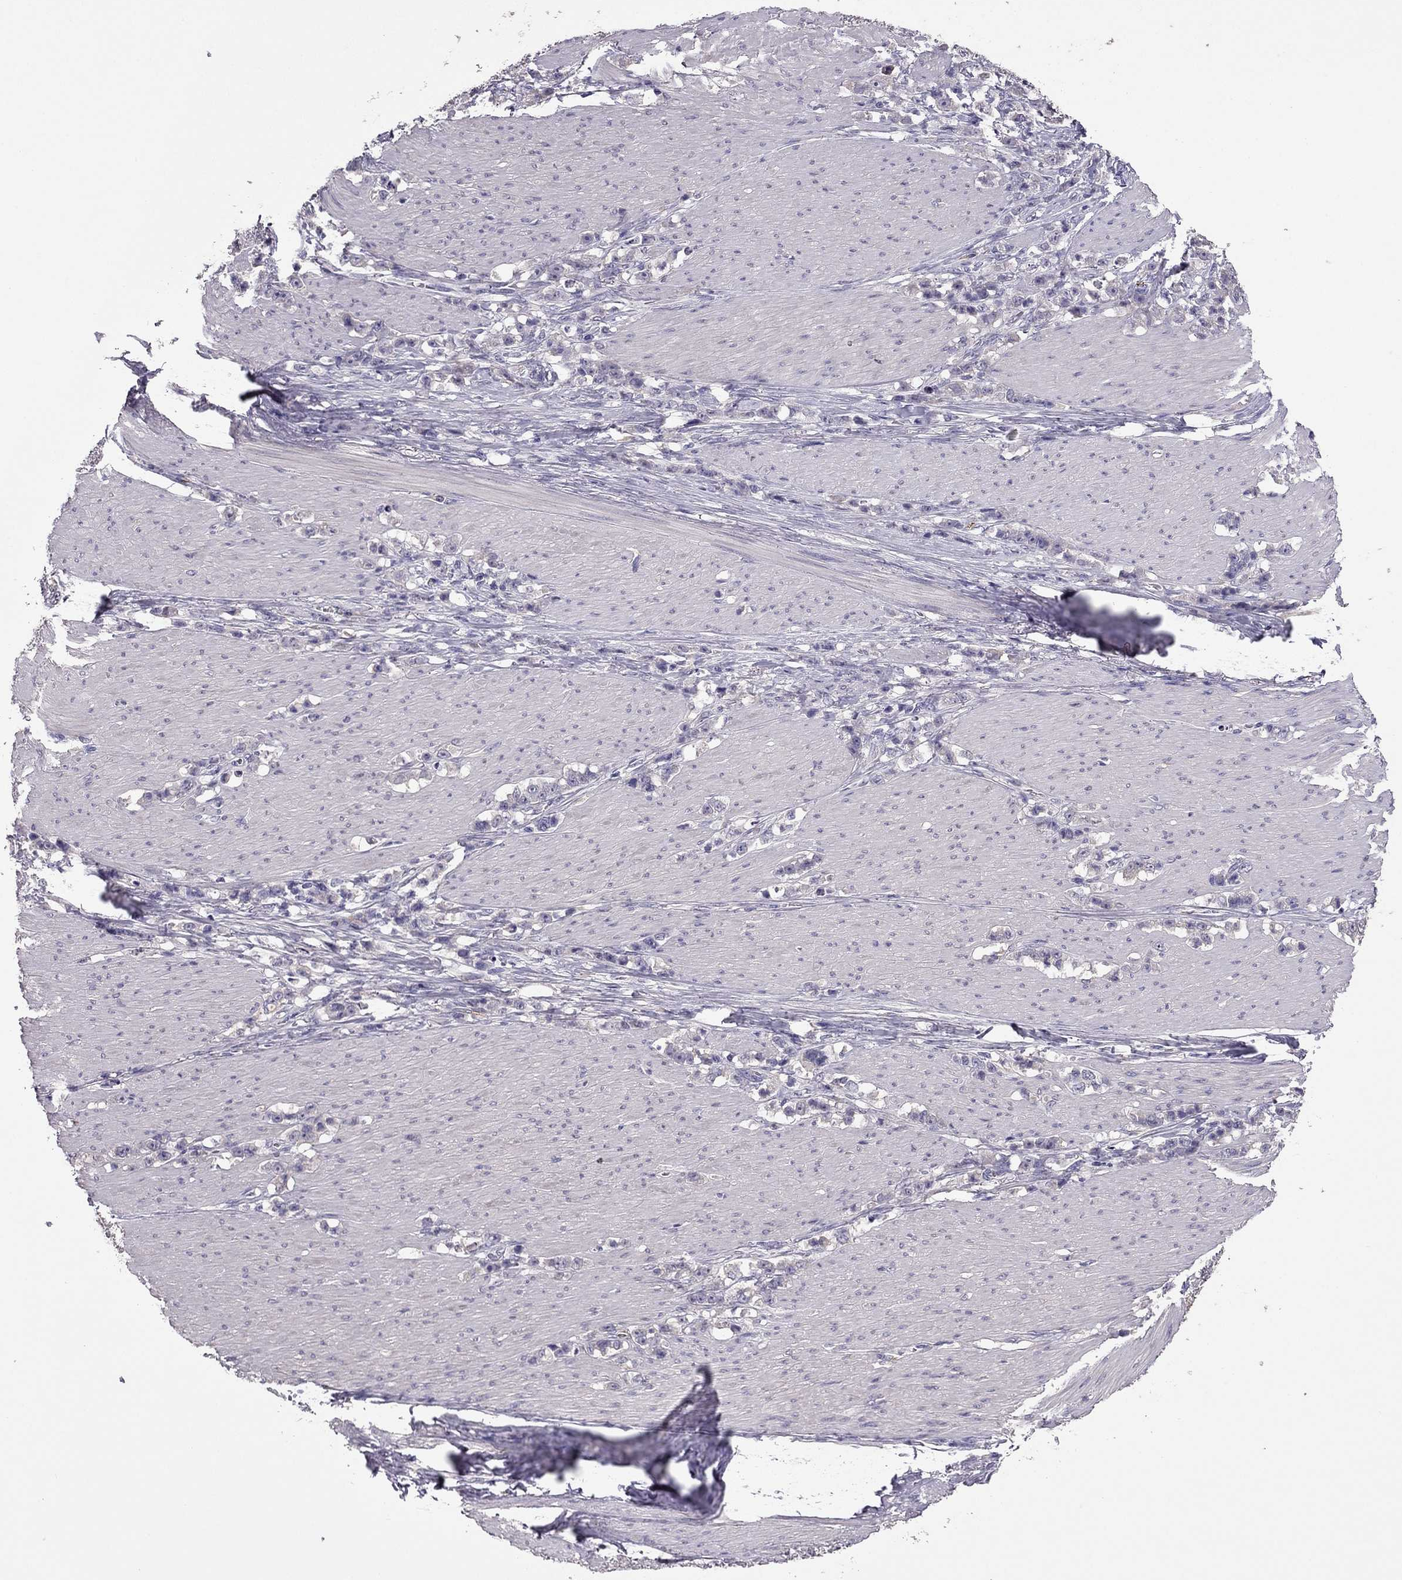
{"staining": {"intensity": "negative", "quantity": "none", "location": "none"}, "tissue": "stomach cancer", "cell_type": "Tumor cells", "image_type": "cancer", "snomed": [{"axis": "morphology", "description": "Adenocarcinoma, NOS"}, {"axis": "topography", "description": "Stomach, lower"}], "caption": "The image displays no significant expression in tumor cells of stomach cancer.", "gene": "CDH9", "patient": {"sex": "male", "age": 88}}